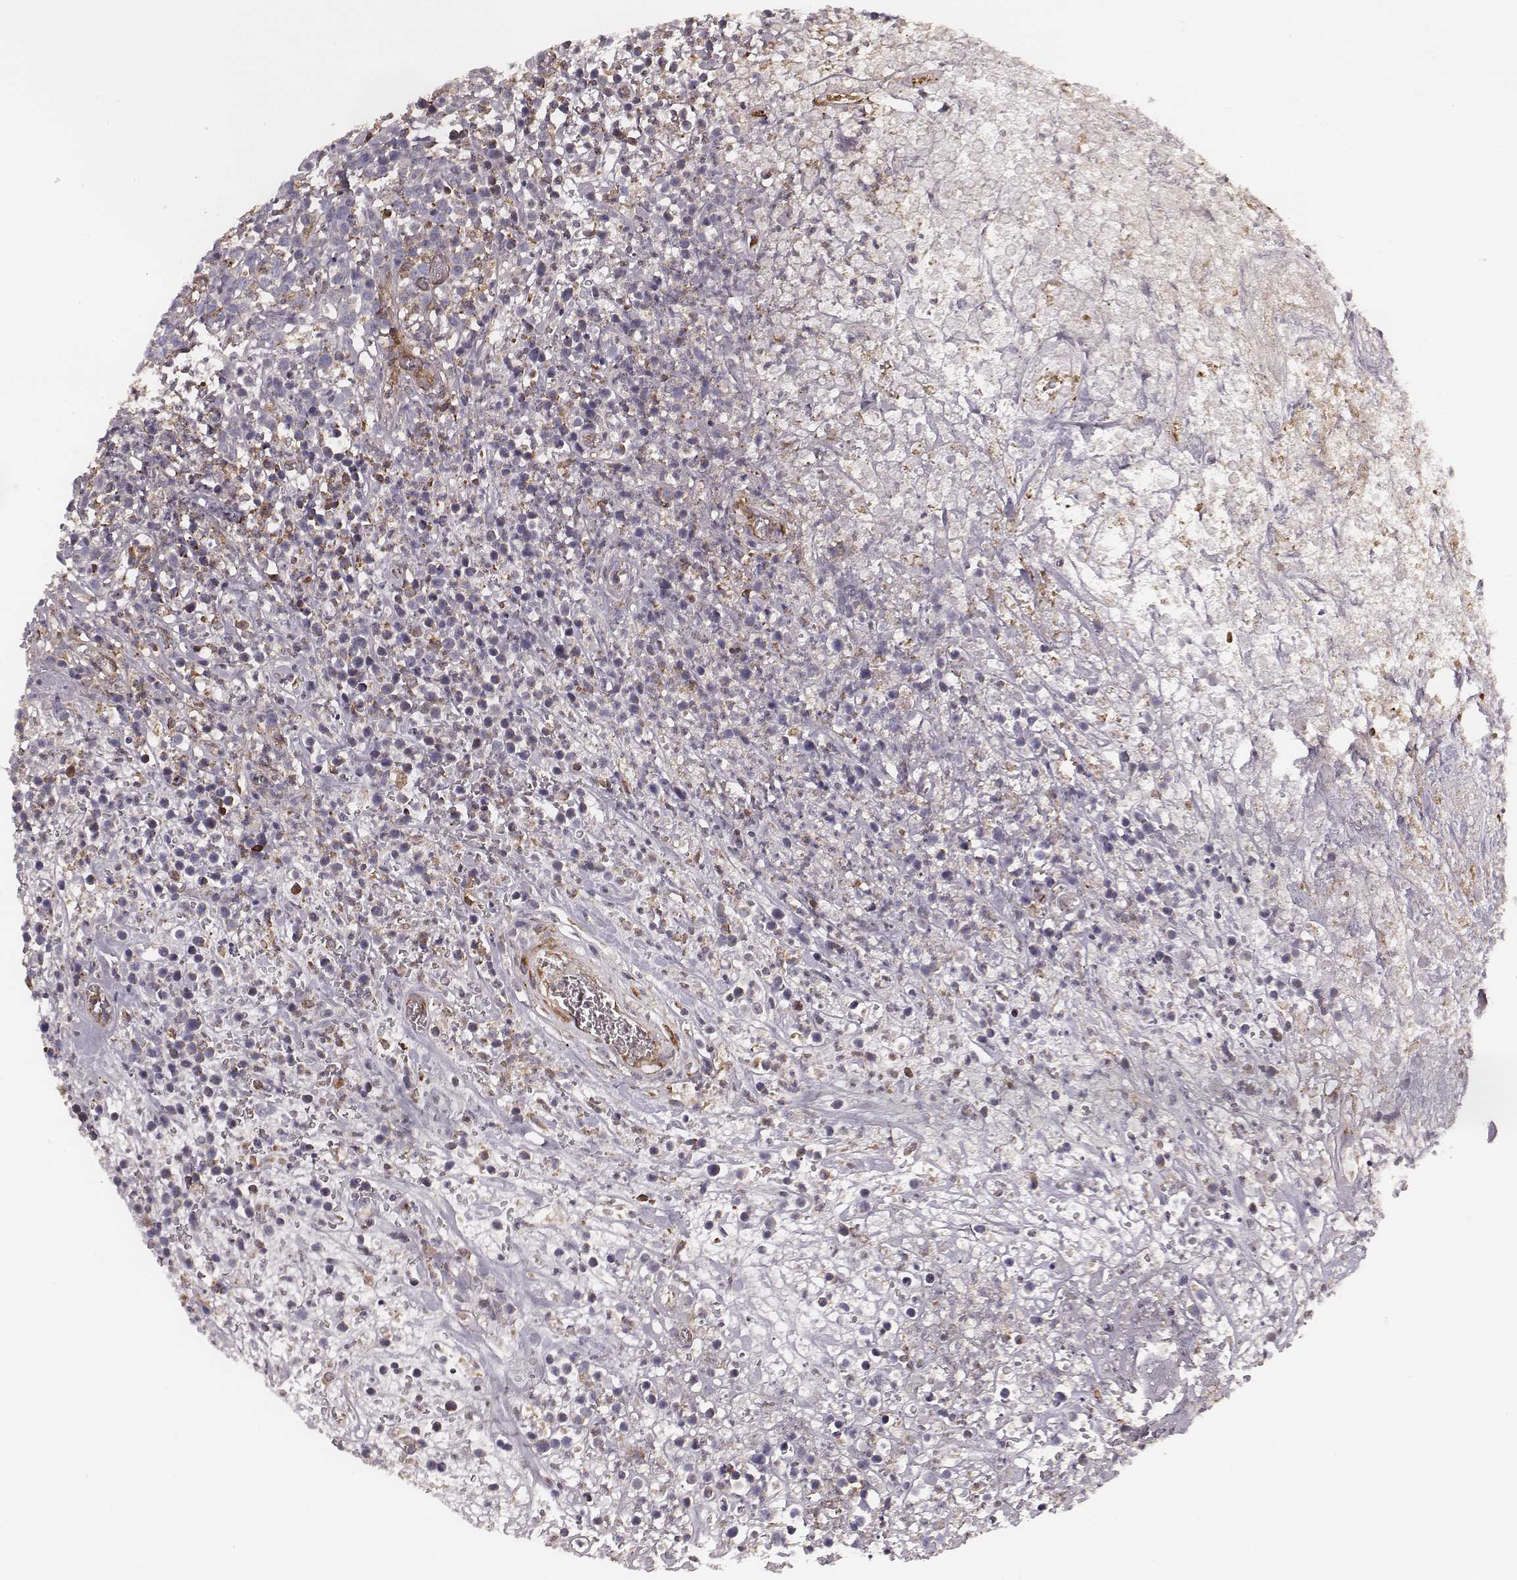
{"staining": {"intensity": "negative", "quantity": "none", "location": "none"}, "tissue": "lymphoma", "cell_type": "Tumor cells", "image_type": "cancer", "snomed": [{"axis": "morphology", "description": "Malignant lymphoma, non-Hodgkin's type, High grade"}, {"axis": "topography", "description": "Soft tissue"}], "caption": "A photomicrograph of lymphoma stained for a protein displays no brown staining in tumor cells.", "gene": "PALMD", "patient": {"sex": "female", "age": 56}}